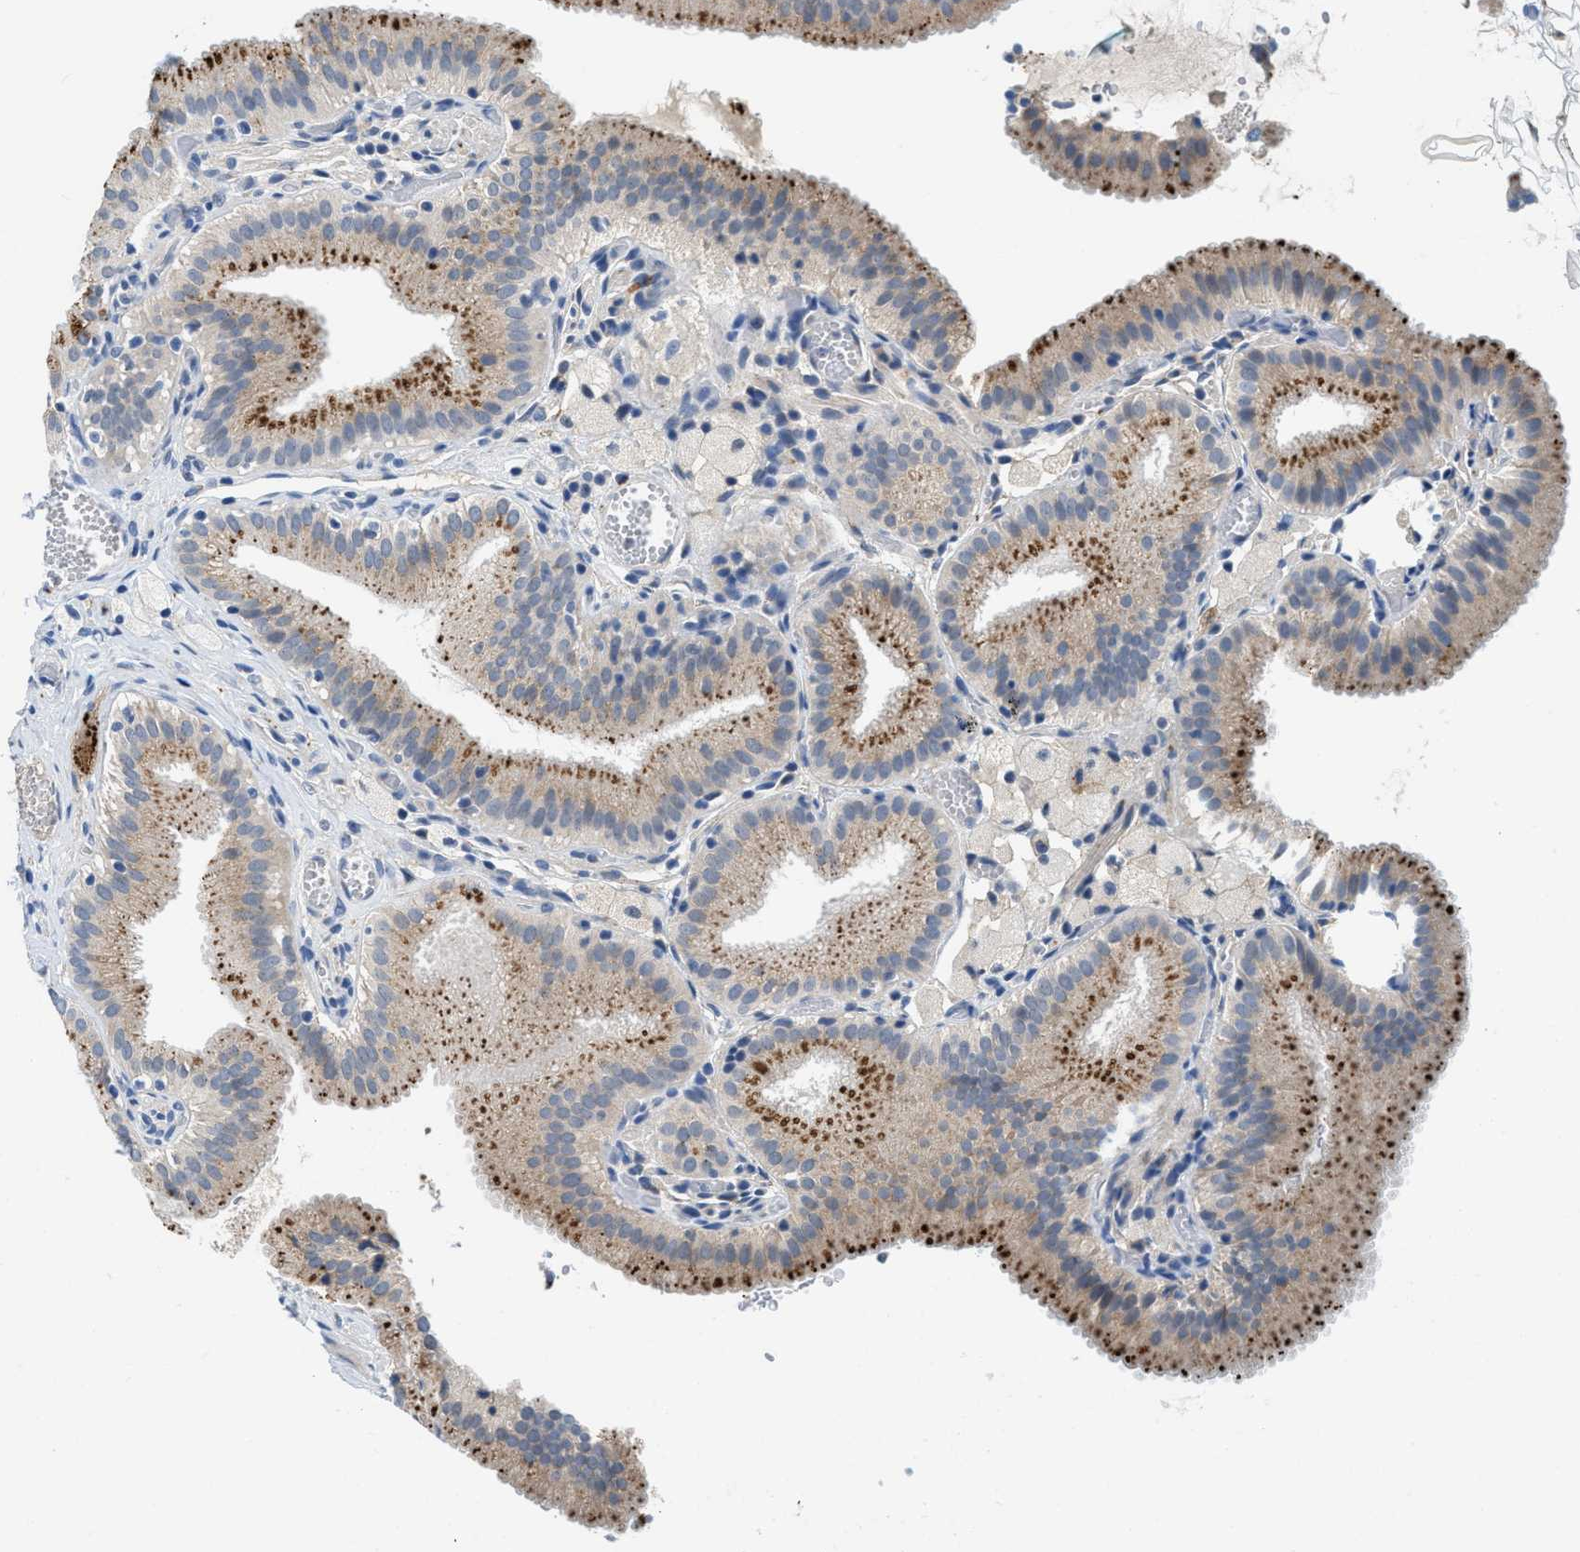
{"staining": {"intensity": "moderate", "quantity": ">75%", "location": "cytoplasmic/membranous"}, "tissue": "gallbladder", "cell_type": "Glandular cells", "image_type": "normal", "snomed": [{"axis": "morphology", "description": "Normal tissue, NOS"}, {"axis": "topography", "description": "Gallbladder"}], "caption": "High-magnification brightfield microscopy of unremarkable gallbladder stained with DAB (3,3'-diaminobenzidine) (brown) and counterstained with hematoxylin (blue). glandular cells exhibit moderate cytoplasmic/membranous staining is seen in about>75% of cells. (Stains: DAB (3,3'-diaminobenzidine) in brown, nuclei in blue, Microscopy: brightfield microscopy at high magnification).", "gene": "TSPAN3", "patient": {"sex": "male", "age": 54}}